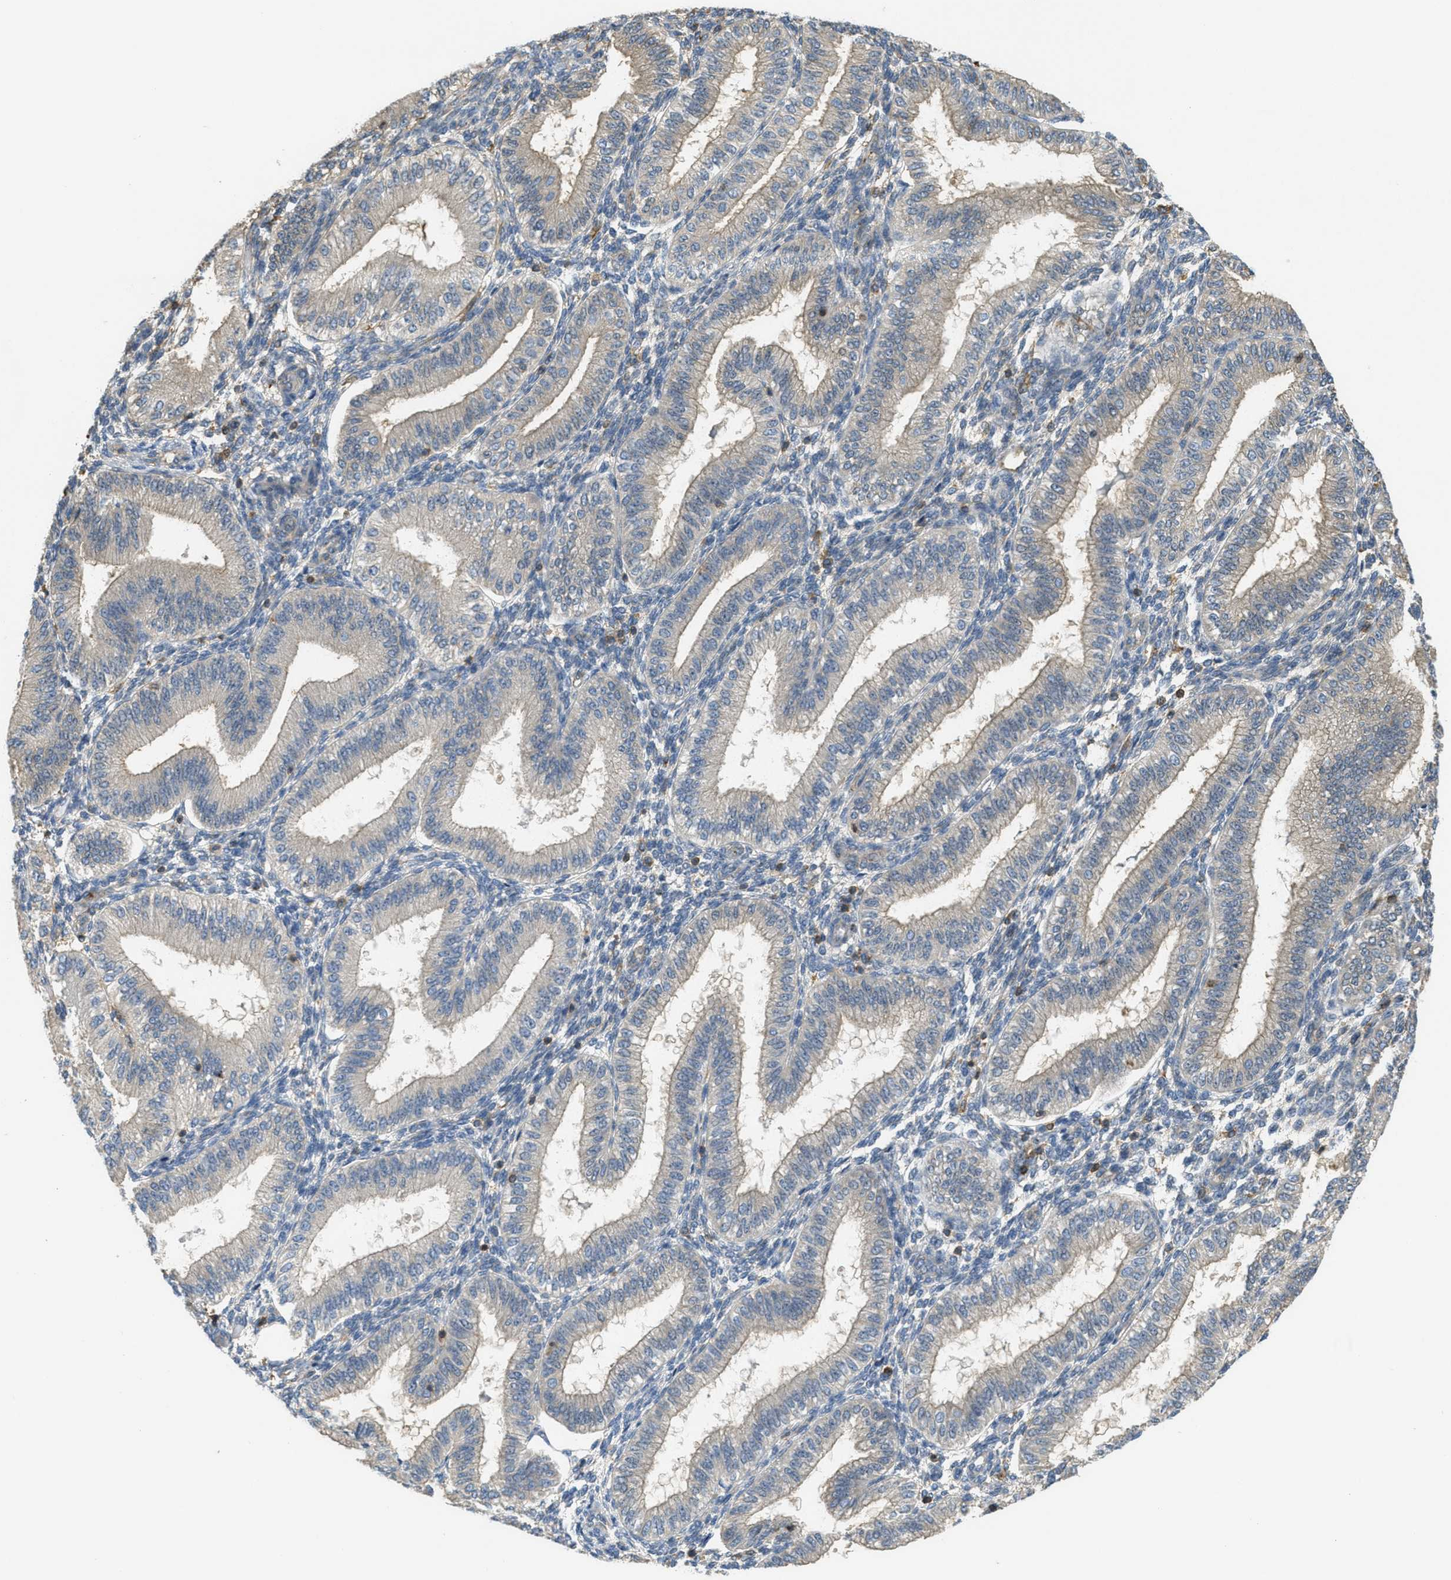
{"staining": {"intensity": "negative", "quantity": "none", "location": "none"}, "tissue": "endometrium", "cell_type": "Cells in endometrial stroma", "image_type": "normal", "snomed": [{"axis": "morphology", "description": "Normal tissue, NOS"}, {"axis": "topography", "description": "Endometrium"}], "caption": "Protein analysis of normal endometrium exhibits no significant positivity in cells in endometrial stroma.", "gene": "GRIK2", "patient": {"sex": "female", "age": 39}}